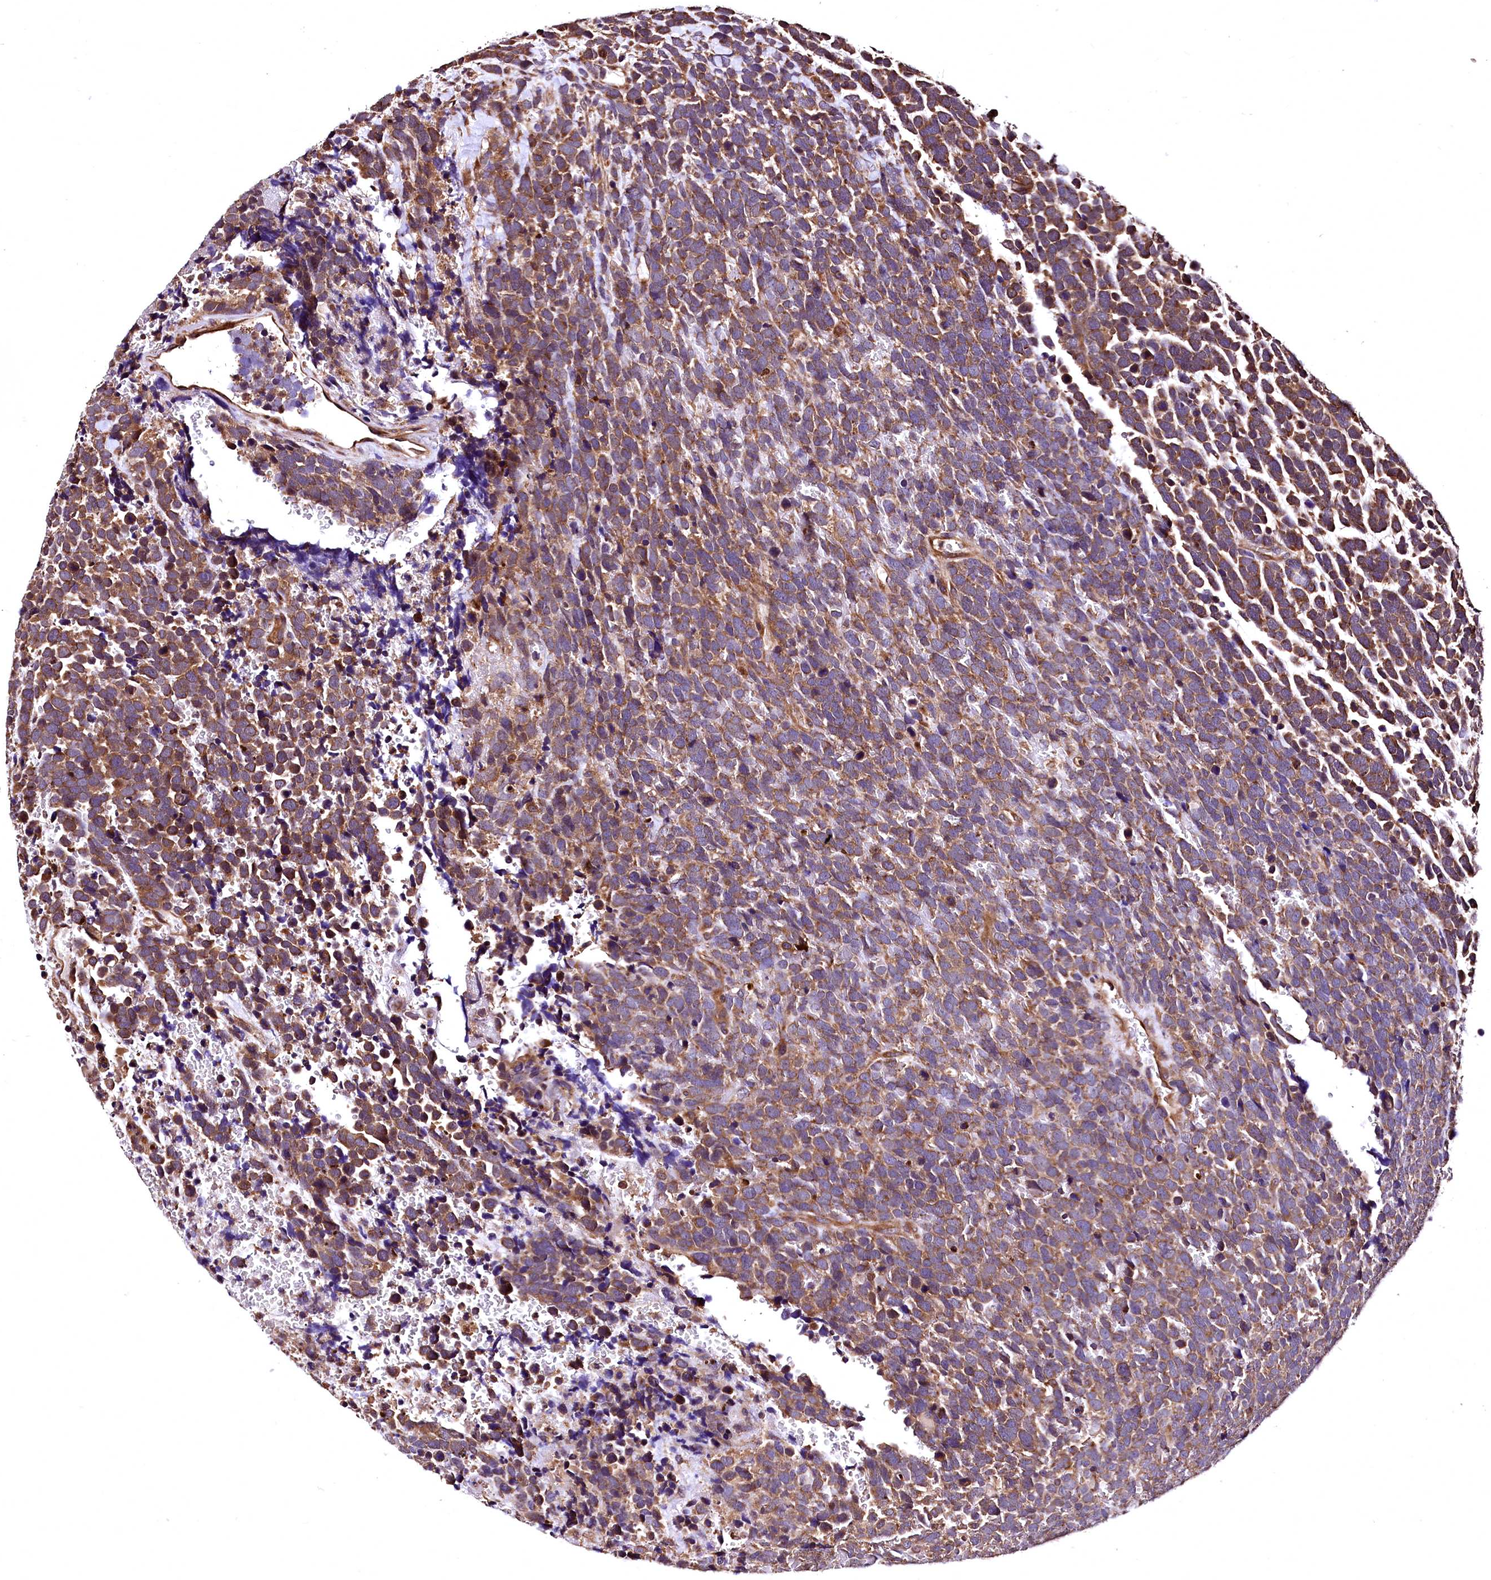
{"staining": {"intensity": "moderate", "quantity": ">75%", "location": "cytoplasmic/membranous"}, "tissue": "urothelial cancer", "cell_type": "Tumor cells", "image_type": "cancer", "snomed": [{"axis": "morphology", "description": "Urothelial carcinoma, High grade"}, {"axis": "topography", "description": "Urinary bladder"}], "caption": "Brown immunohistochemical staining in human high-grade urothelial carcinoma demonstrates moderate cytoplasmic/membranous staining in about >75% of tumor cells. The staining is performed using DAB brown chromogen to label protein expression. The nuclei are counter-stained blue using hematoxylin.", "gene": "LRSAM1", "patient": {"sex": "female", "age": 82}}